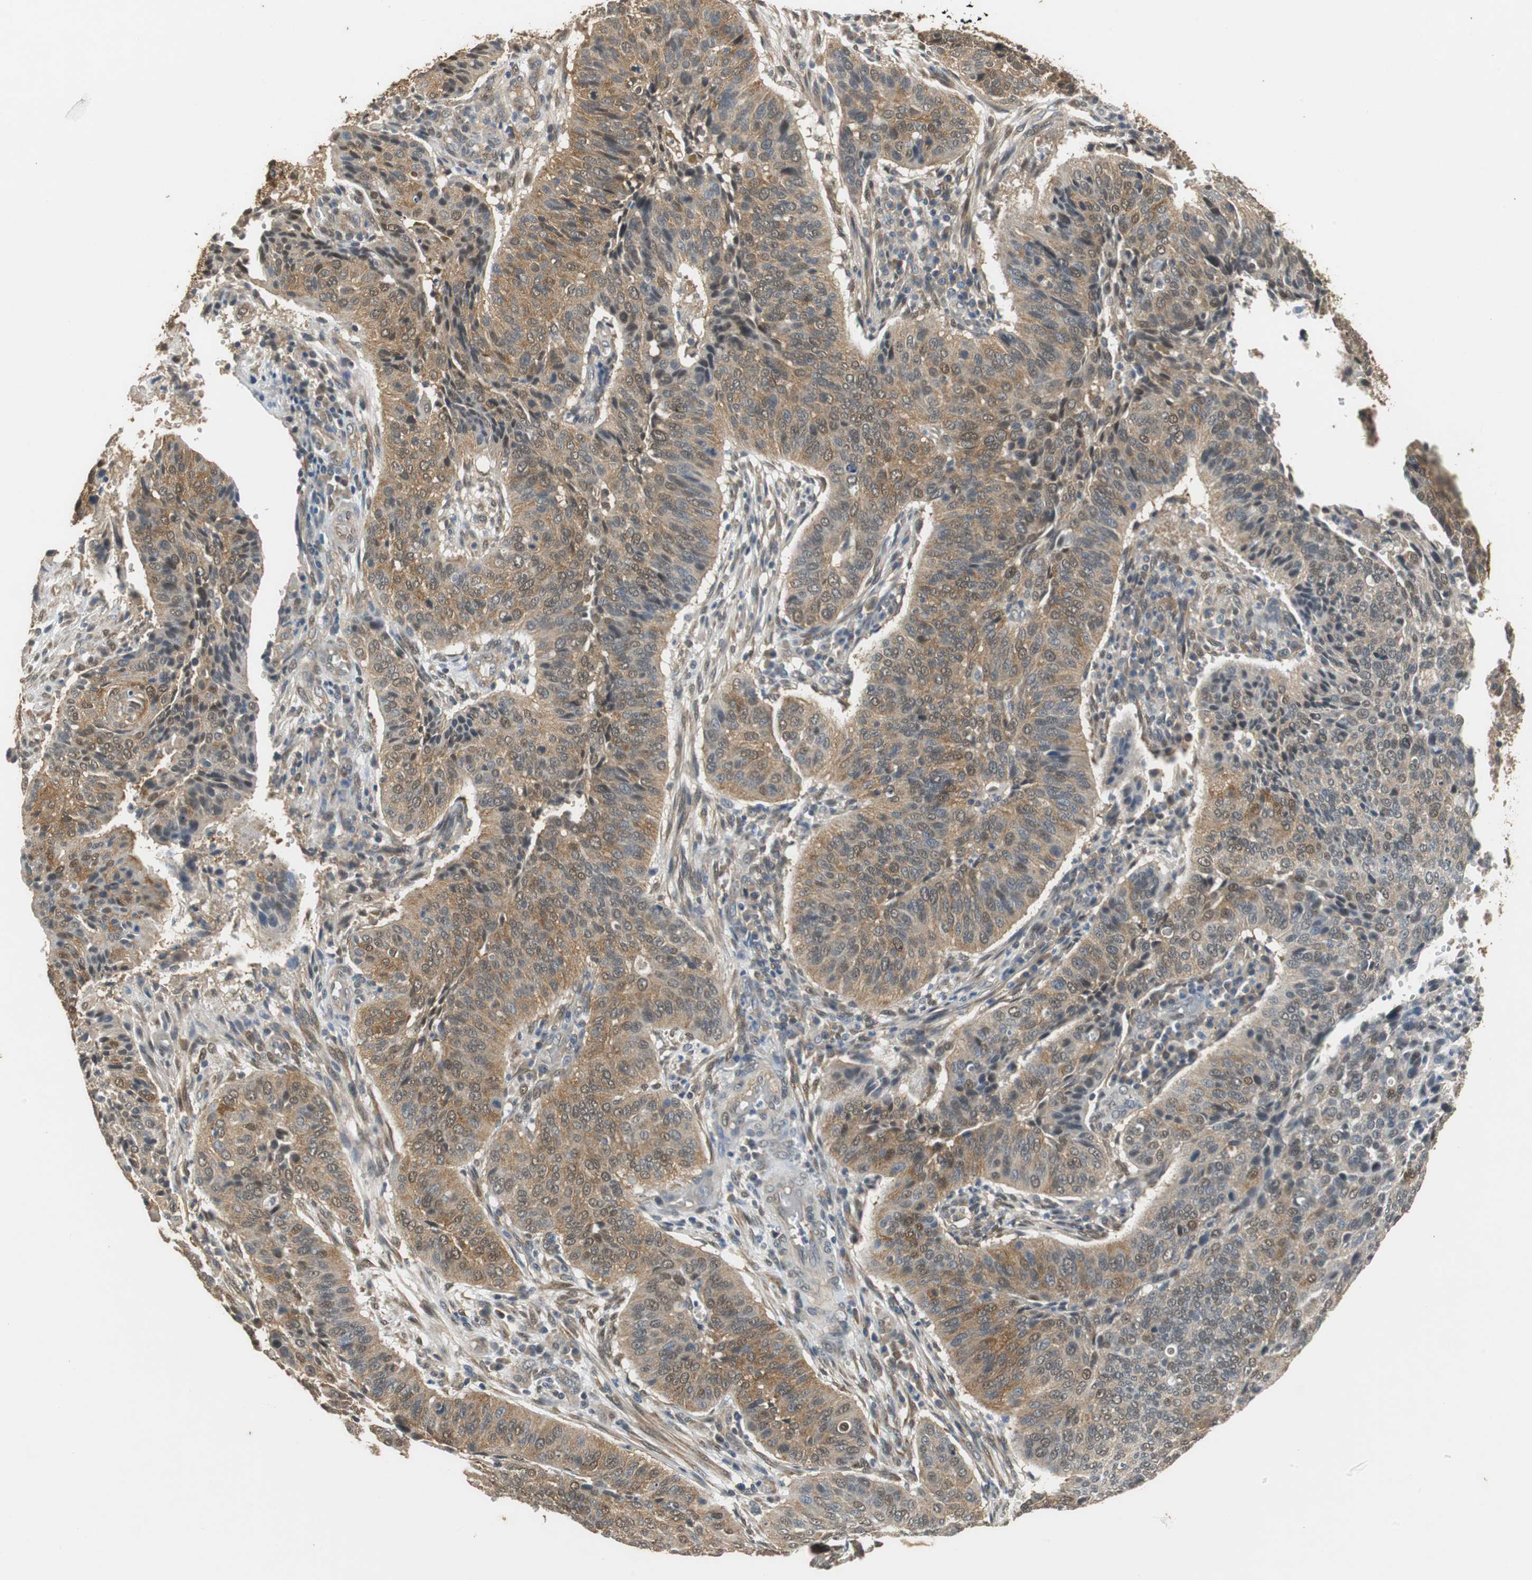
{"staining": {"intensity": "moderate", "quantity": ">75%", "location": "cytoplasmic/membranous,nuclear"}, "tissue": "cervical cancer", "cell_type": "Tumor cells", "image_type": "cancer", "snomed": [{"axis": "morphology", "description": "Squamous cell carcinoma, NOS"}, {"axis": "topography", "description": "Cervix"}], "caption": "Protein staining of cervical squamous cell carcinoma tissue displays moderate cytoplasmic/membranous and nuclear expression in about >75% of tumor cells.", "gene": "UBQLN2", "patient": {"sex": "female", "age": 39}}